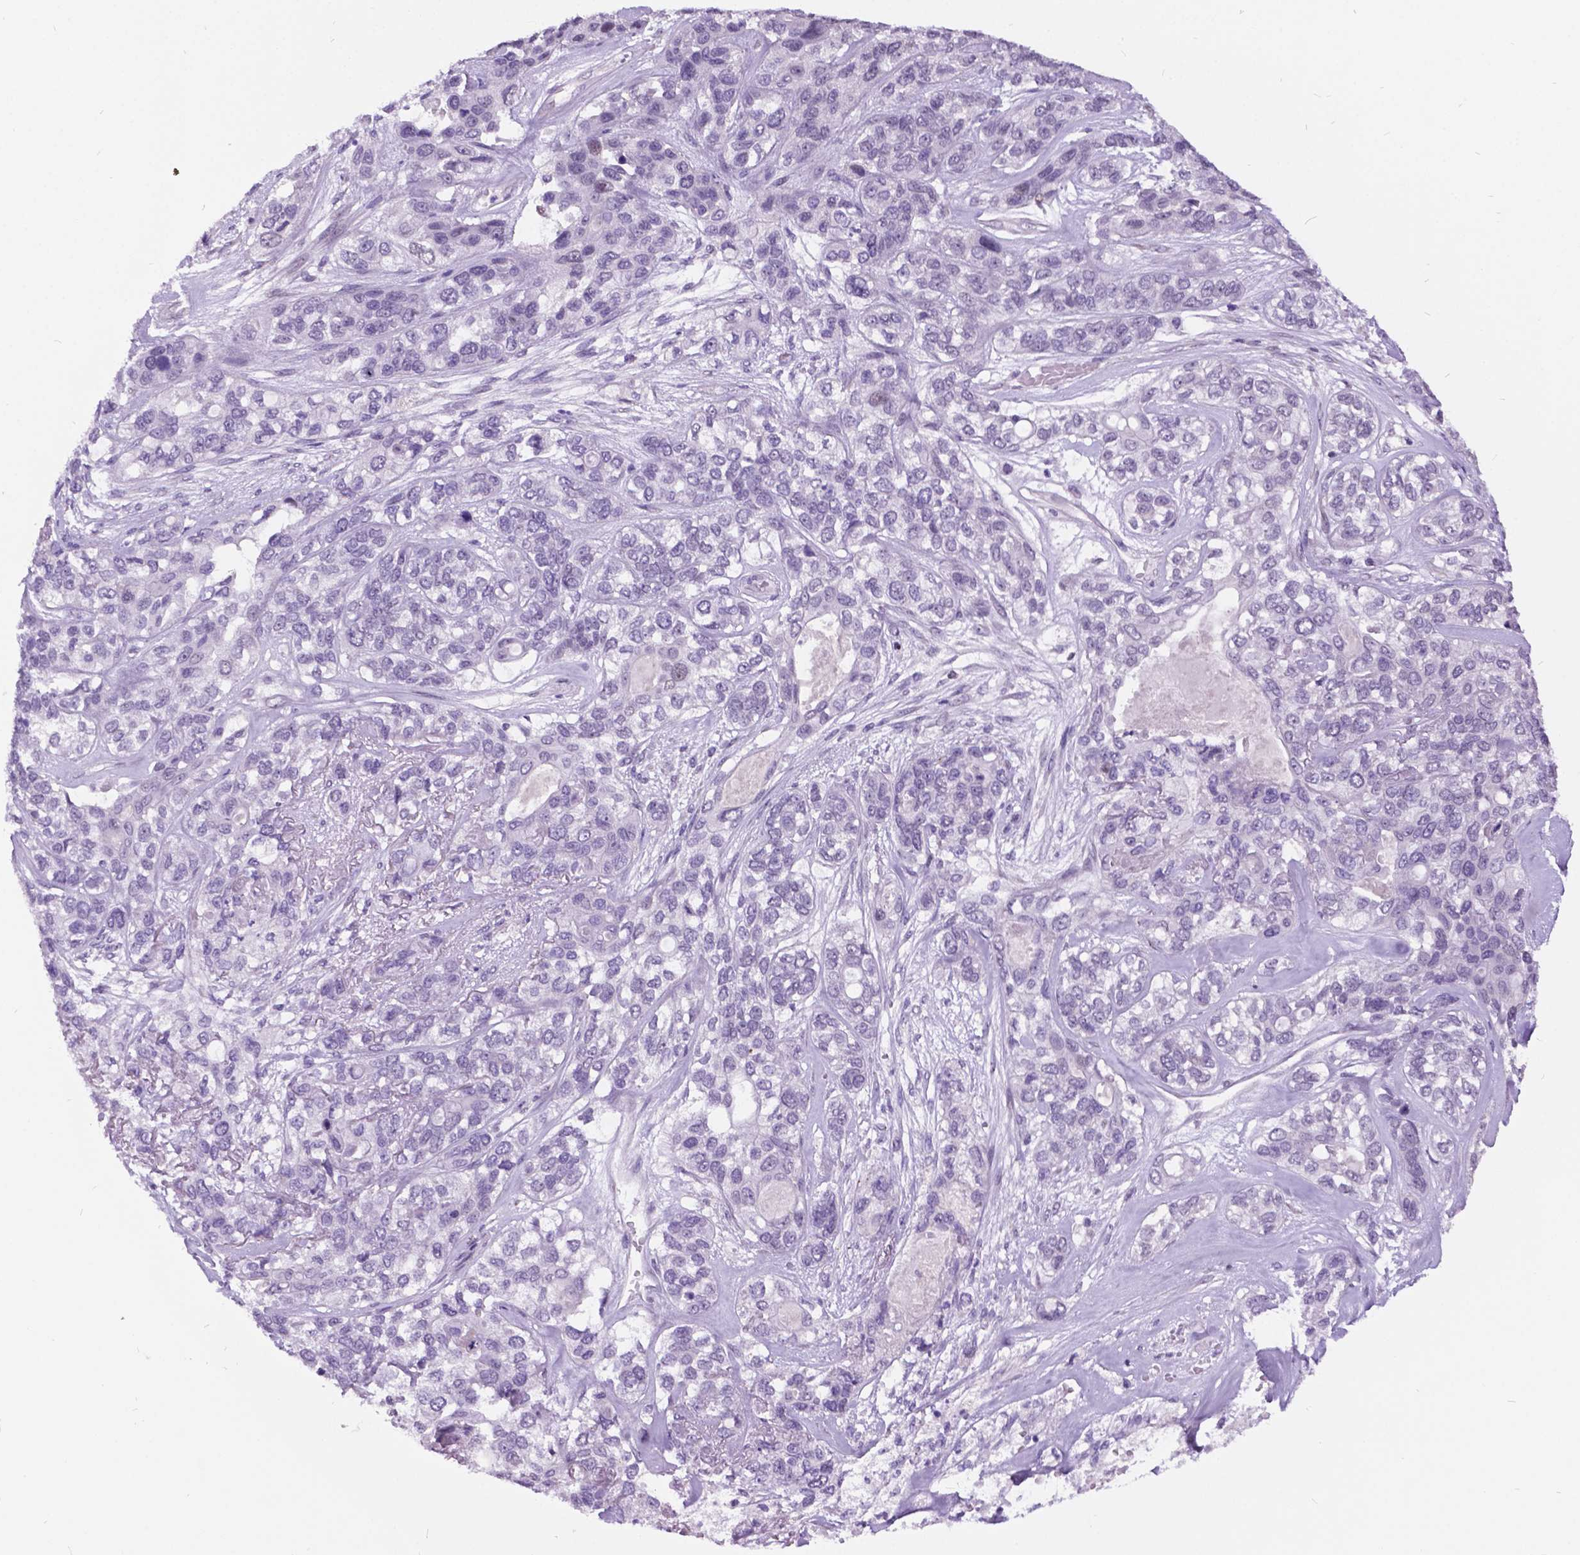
{"staining": {"intensity": "negative", "quantity": "none", "location": "none"}, "tissue": "lung cancer", "cell_type": "Tumor cells", "image_type": "cancer", "snomed": [{"axis": "morphology", "description": "Squamous cell carcinoma, NOS"}, {"axis": "topography", "description": "Lung"}], "caption": "A high-resolution photomicrograph shows IHC staining of lung cancer (squamous cell carcinoma), which reveals no significant staining in tumor cells.", "gene": "DPF3", "patient": {"sex": "female", "age": 70}}